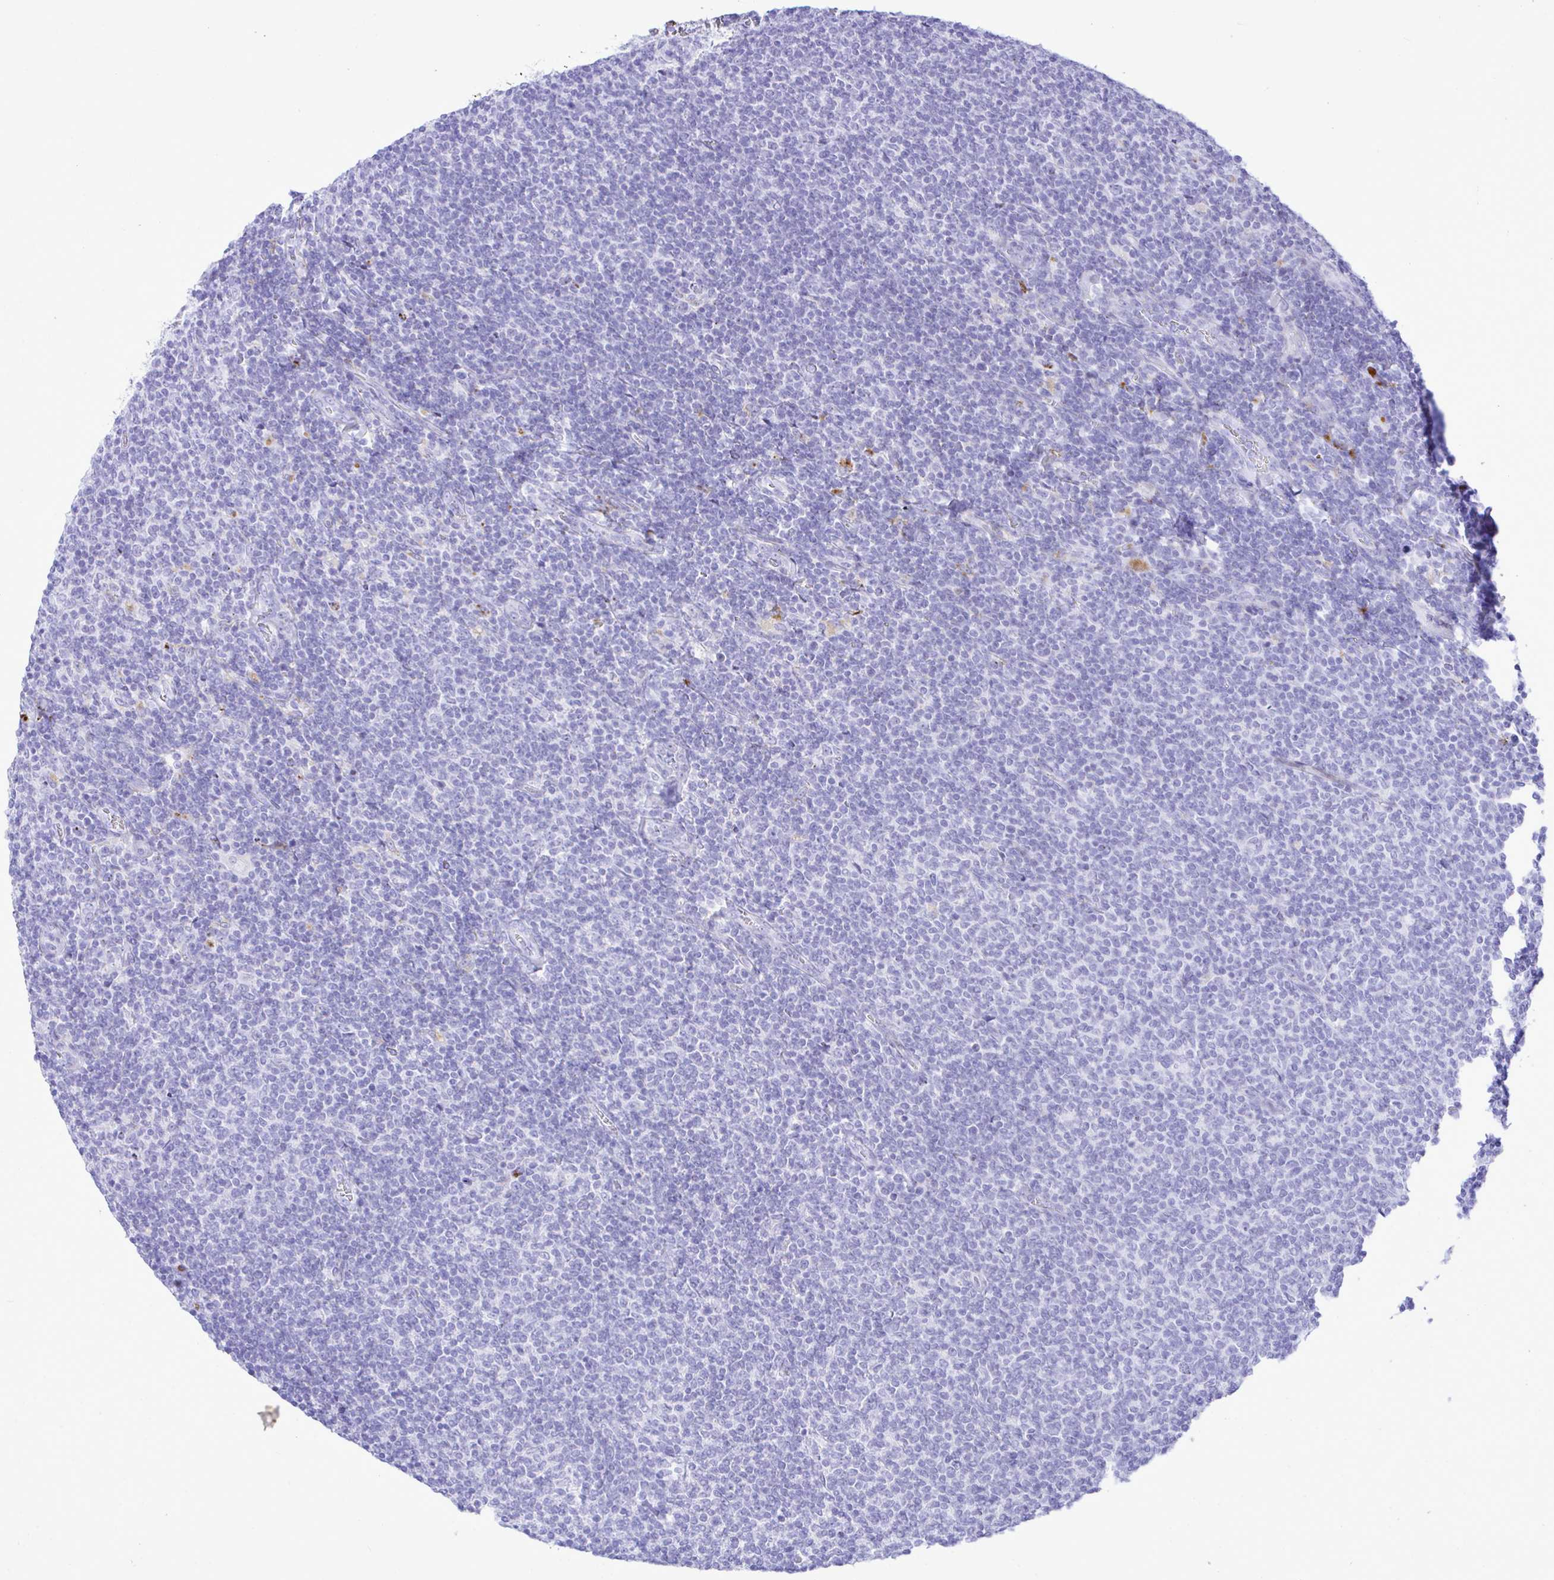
{"staining": {"intensity": "negative", "quantity": "none", "location": "none"}, "tissue": "lymphoma", "cell_type": "Tumor cells", "image_type": "cancer", "snomed": [{"axis": "morphology", "description": "Malignant lymphoma, non-Hodgkin's type, Low grade"}, {"axis": "topography", "description": "Lymph node"}], "caption": "This is an immunohistochemistry (IHC) photomicrograph of human malignant lymphoma, non-Hodgkin's type (low-grade). There is no staining in tumor cells.", "gene": "SELENOV", "patient": {"sex": "male", "age": 52}}